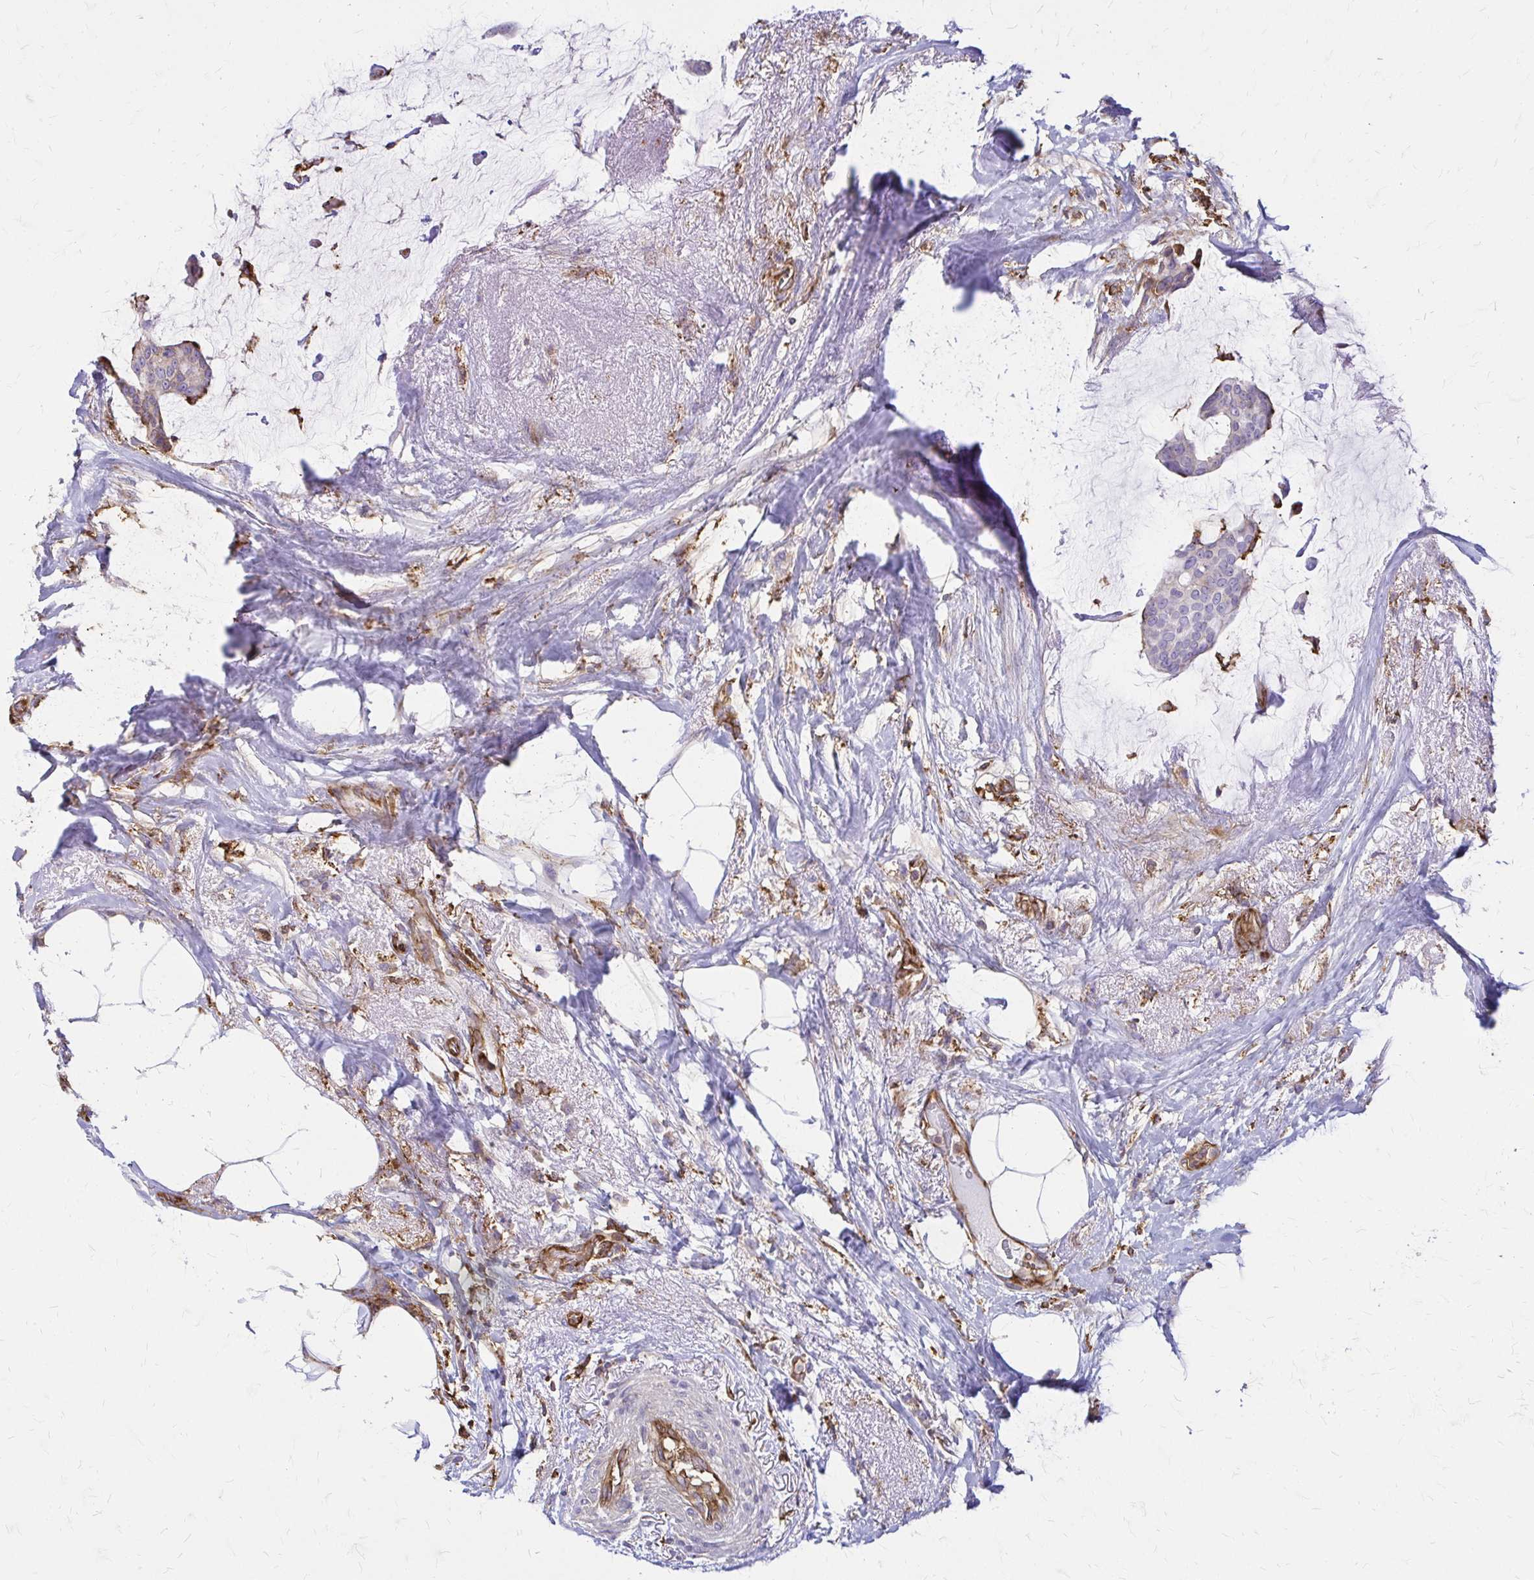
{"staining": {"intensity": "weak", "quantity": "25%-75%", "location": "cytoplasmic/membranous"}, "tissue": "breast cancer", "cell_type": "Tumor cells", "image_type": "cancer", "snomed": [{"axis": "morphology", "description": "Duct carcinoma"}, {"axis": "topography", "description": "Breast"}], "caption": "Immunohistochemical staining of human breast cancer (invasive ductal carcinoma) shows low levels of weak cytoplasmic/membranous expression in approximately 25%-75% of tumor cells.", "gene": "WASF2", "patient": {"sex": "female", "age": 91}}